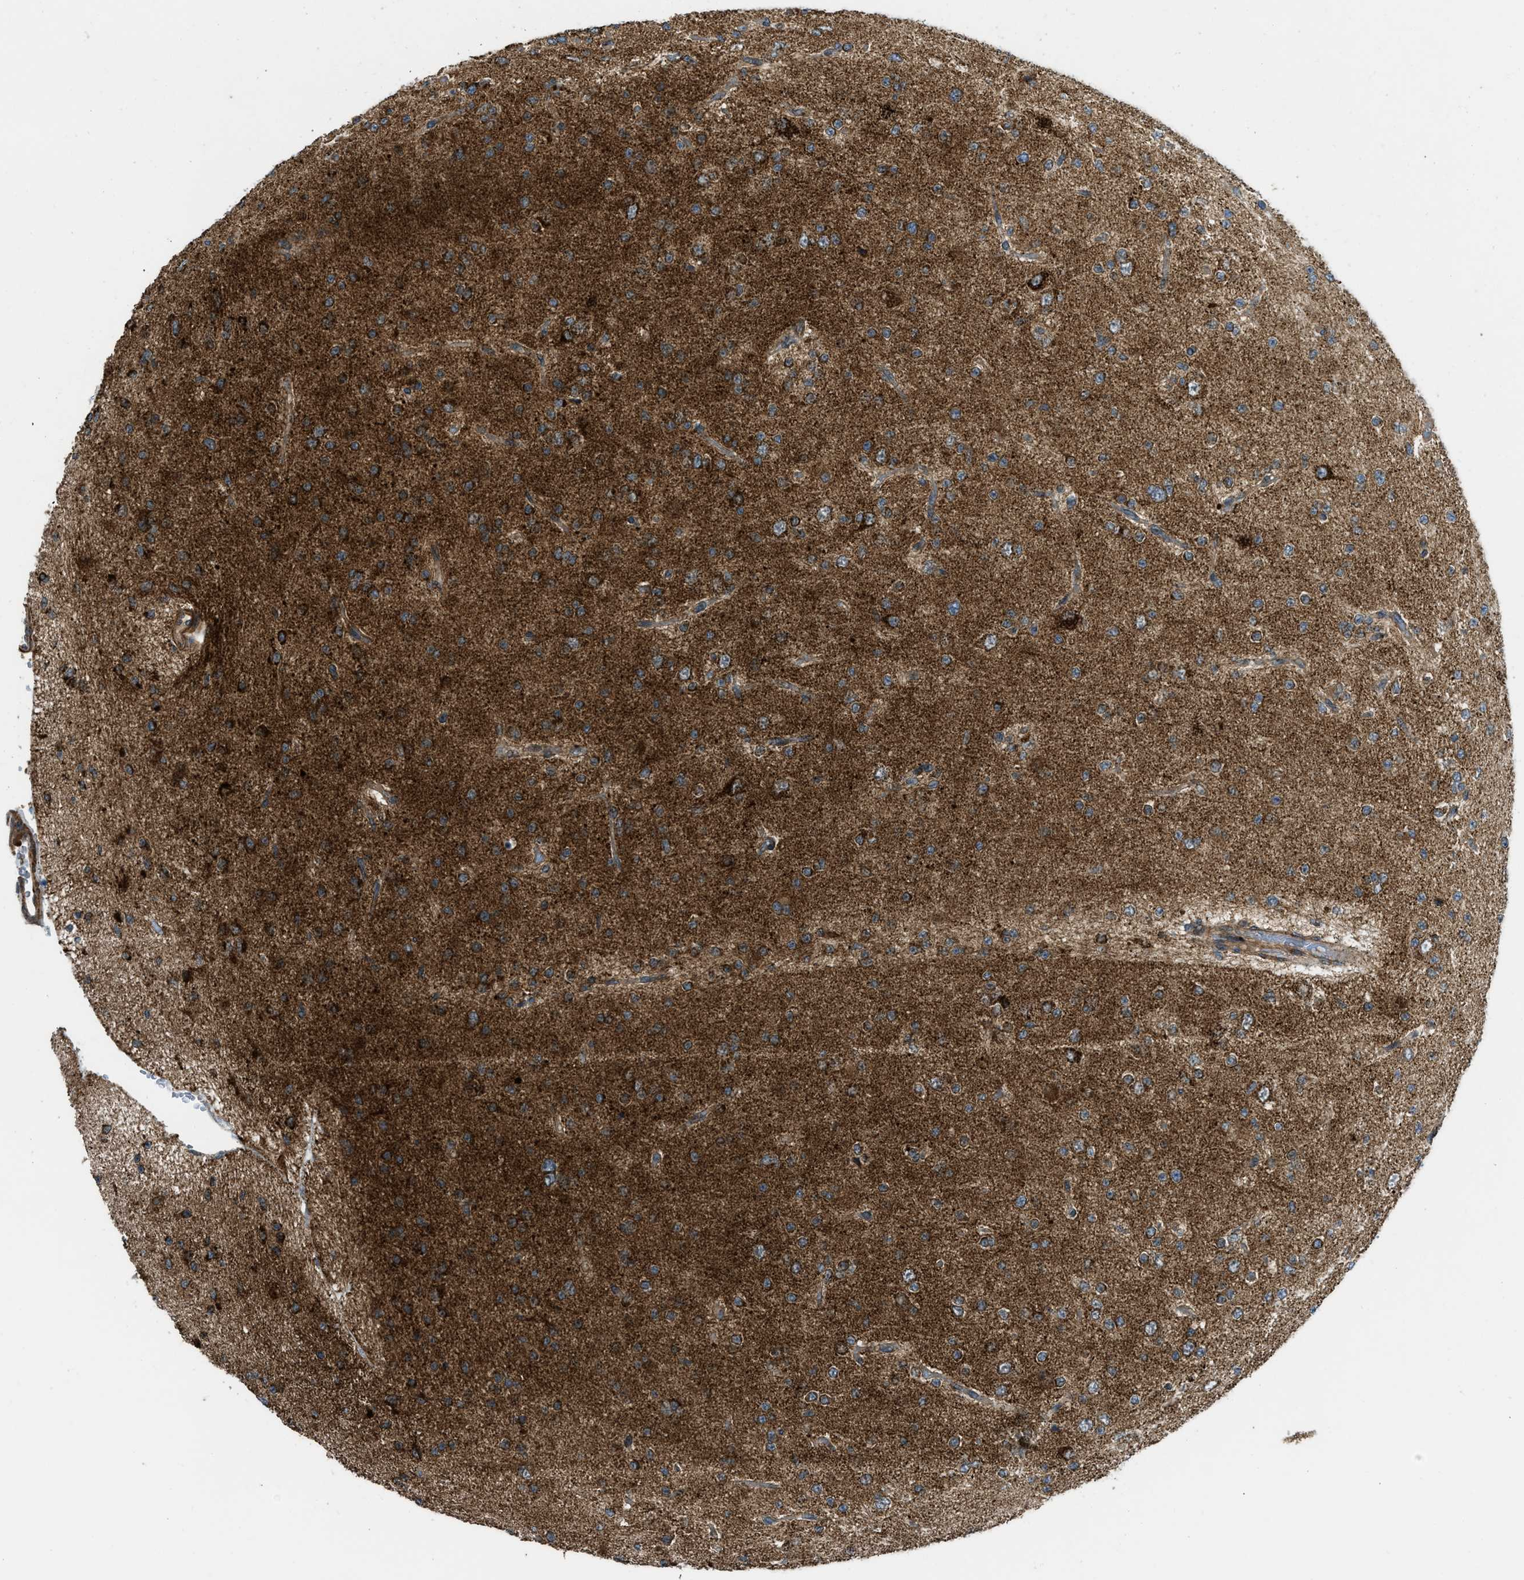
{"staining": {"intensity": "moderate", "quantity": ">75%", "location": "cytoplasmic/membranous"}, "tissue": "glioma", "cell_type": "Tumor cells", "image_type": "cancer", "snomed": [{"axis": "morphology", "description": "Glioma, malignant, Low grade"}, {"axis": "topography", "description": "Brain"}], "caption": "Immunohistochemistry (IHC) image of neoplastic tissue: glioma stained using IHC reveals medium levels of moderate protein expression localized specifically in the cytoplasmic/membranous of tumor cells, appearing as a cytoplasmic/membranous brown color.", "gene": "SESN2", "patient": {"sex": "male", "age": 38}}